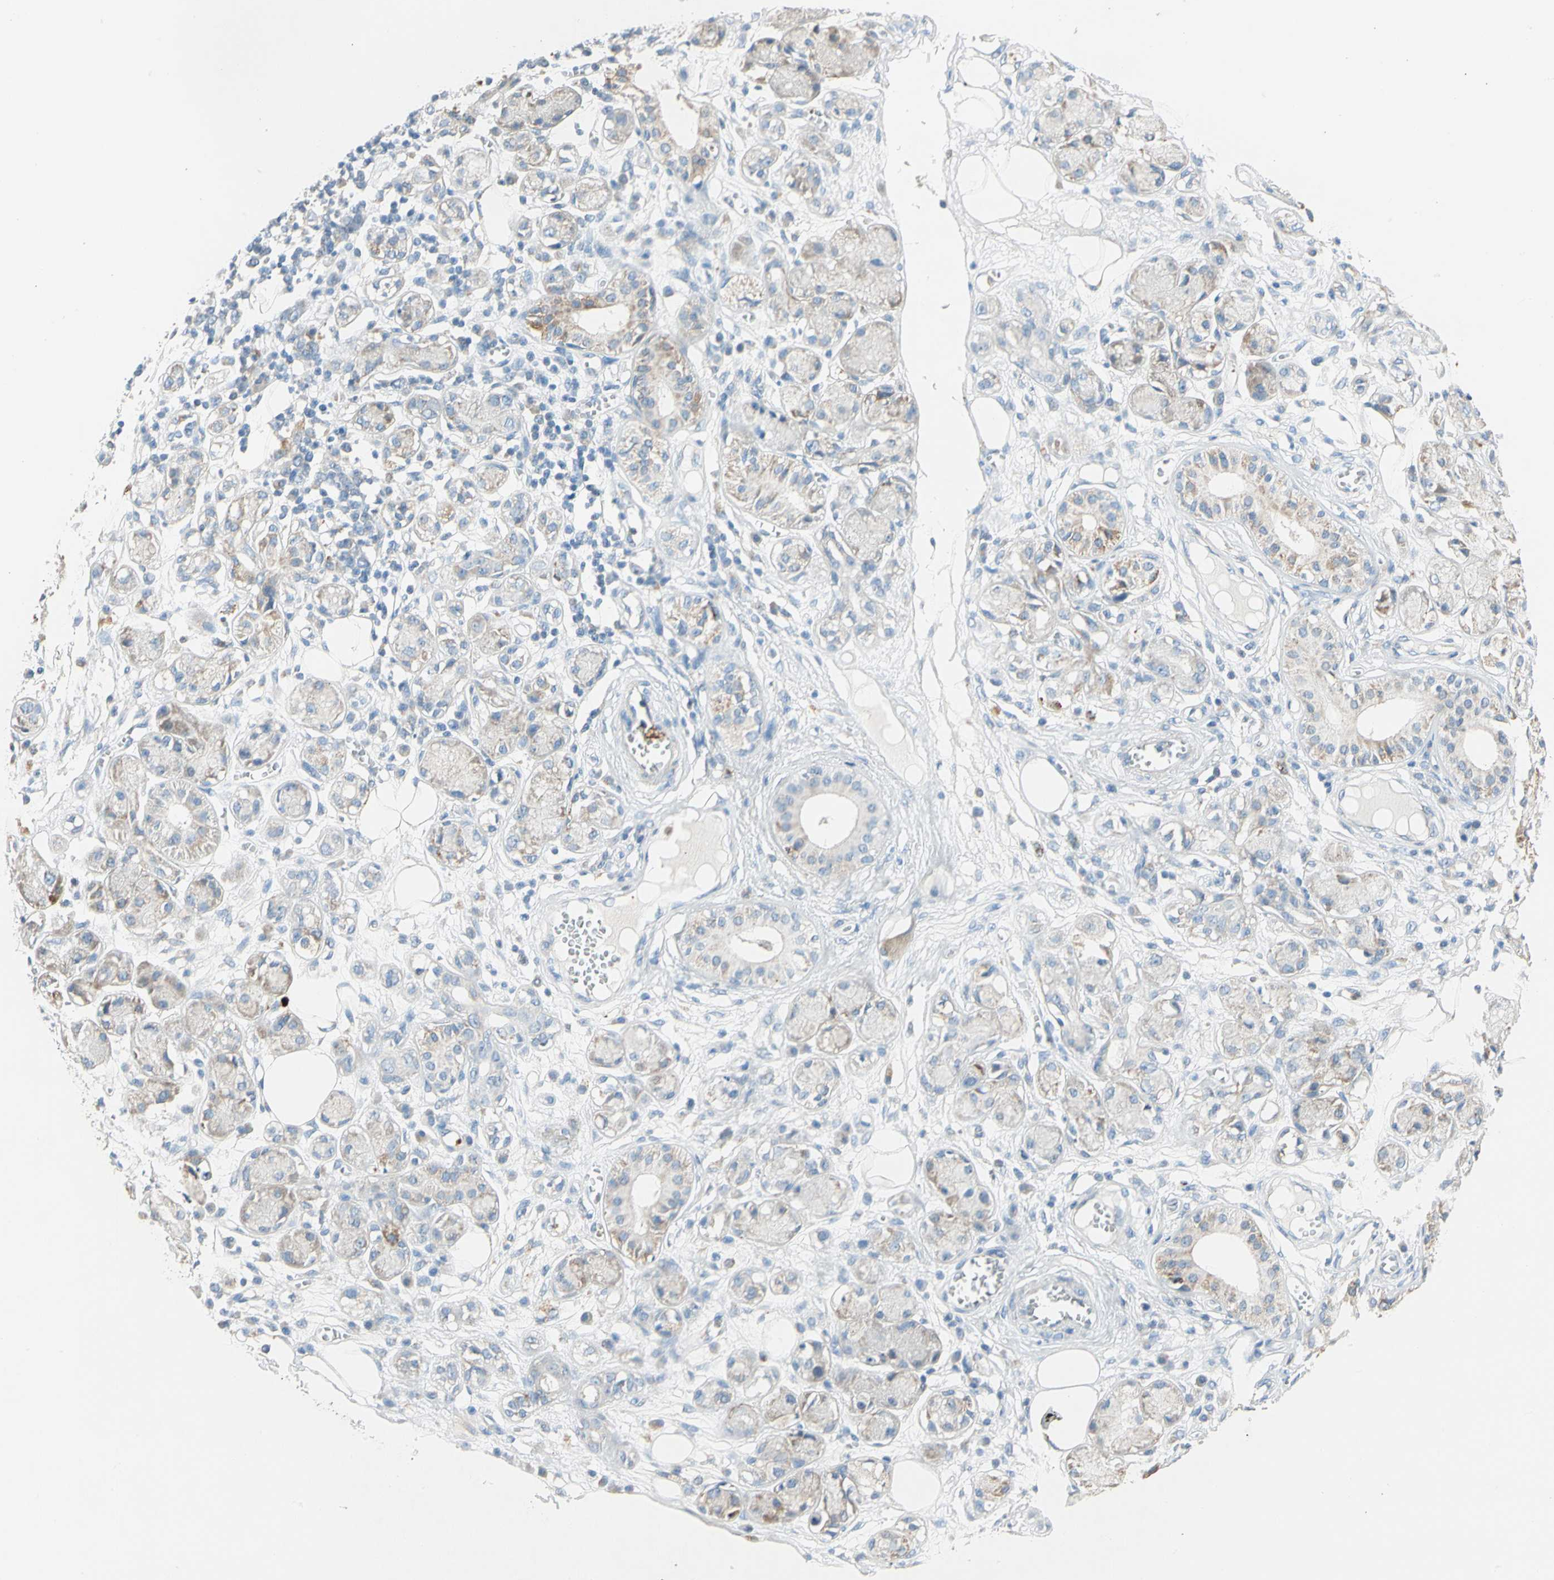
{"staining": {"intensity": "weak", "quantity": "25%-75%", "location": "cytoplasmic/membranous"}, "tissue": "adipose tissue", "cell_type": "Adipocytes", "image_type": "normal", "snomed": [{"axis": "morphology", "description": "Normal tissue, NOS"}, {"axis": "morphology", "description": "Inflammation, NOS"}, {"axis": "topography", "description": "Salivary gland"}, {"axis": "topography", "description": "Peripheral nerve tissue"}], "caption": "IHC image of unremarkable adipose tissue: human adipose tissue stained using immunohistochemistry exhibits low levels of weak protein expression localized specifically in the cytoplasmic/membranous of adipocytes, appearing as a cytoplasmic/membranous brown color.", "gene": "LY6G6F", "patient": {"sex": "female", "age": 75}}